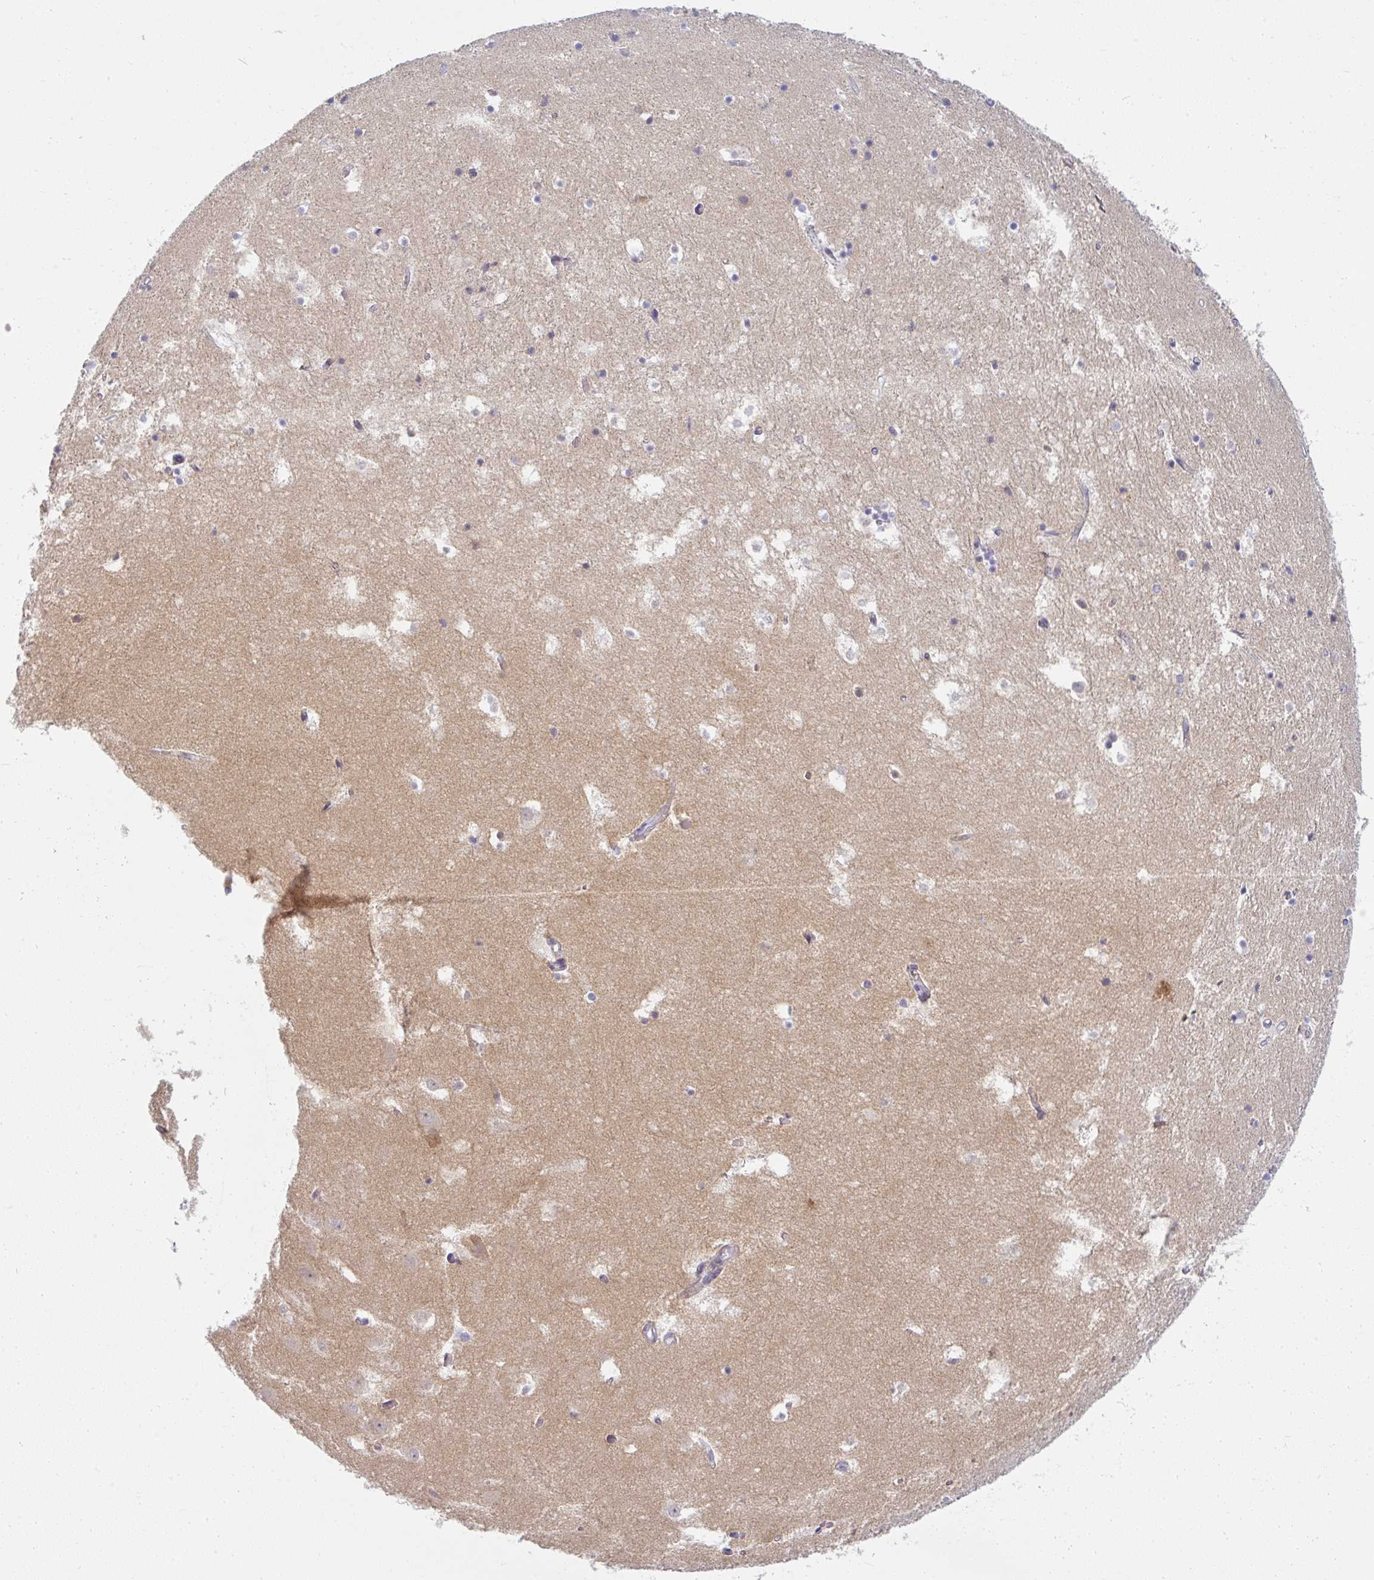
{"staining": {"intensity": "negative", "quantity": "none", "location": "none"}, "tissue": "hippocampus", "cell_type": "Glial cells", "image_type": "normal", "snomed": [{"axis": "morphology", "description": "Normal tissue, NOS"}, {"axis": "topography", "description": "Hippocampus"}], "caption": "This is a image of IHC staining of benign hippocampus, which shows no positivity in glial cells.", "gene": "PPFIA4", "patient": {"sex": "female", "age": 52}}